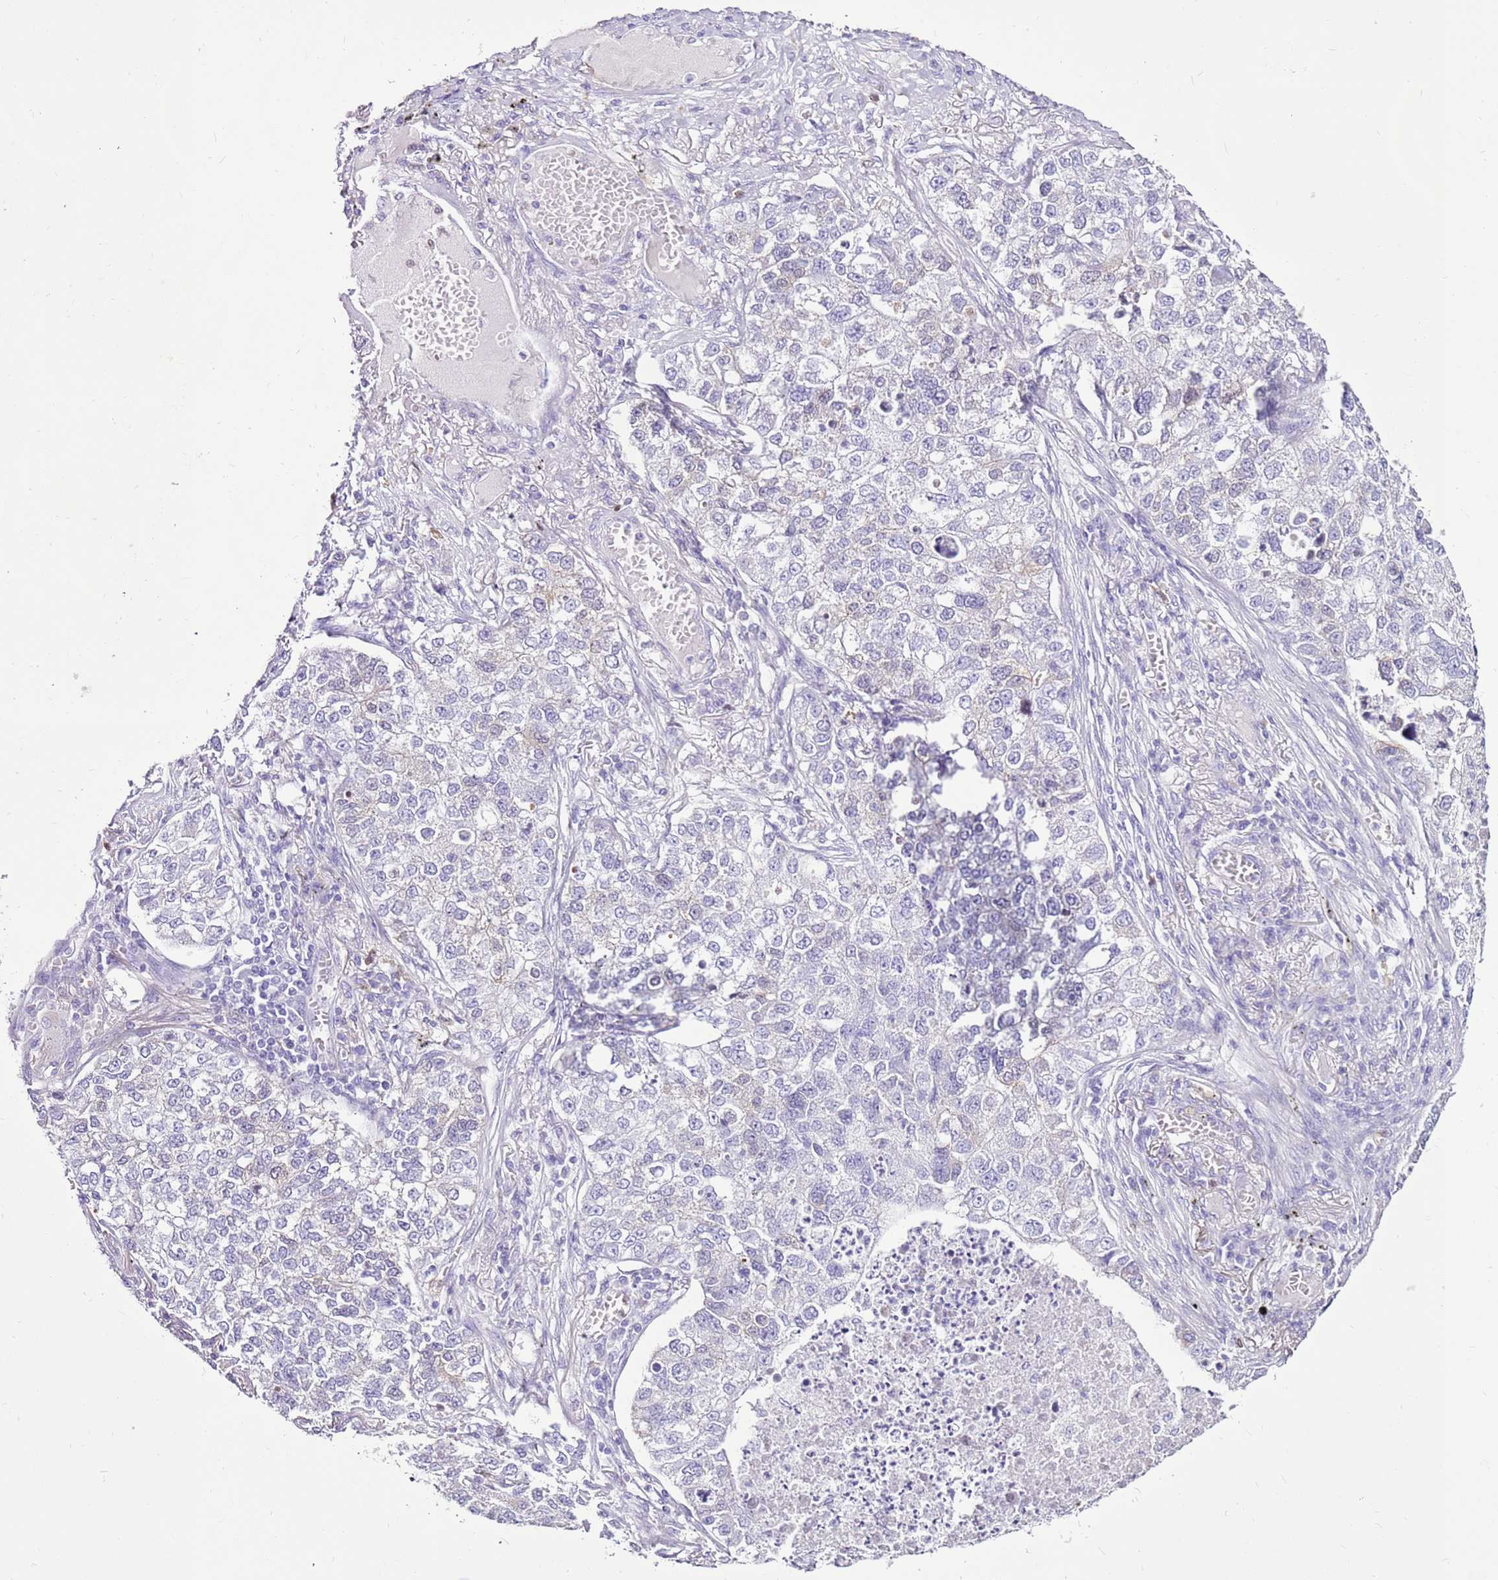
{"staining": {"intensity": "negative", "quantity": "none", "location": "none"}, "tissue": "lung cancer", "cell_type": "Tumor cells", "image_type": "cancer", "snomed": [{"axis": "morphology", "description": "Adenocarcinoma, NOS"}, {"axis": "topography", "description": "Lung"}], "caption": "Lung adenocarcinoma stained for a protein using immunohistochemistry (IHC) shows no staining tumor cells.", "gene": "SPC25", "patient": {"sex": "male", "age": 49}}